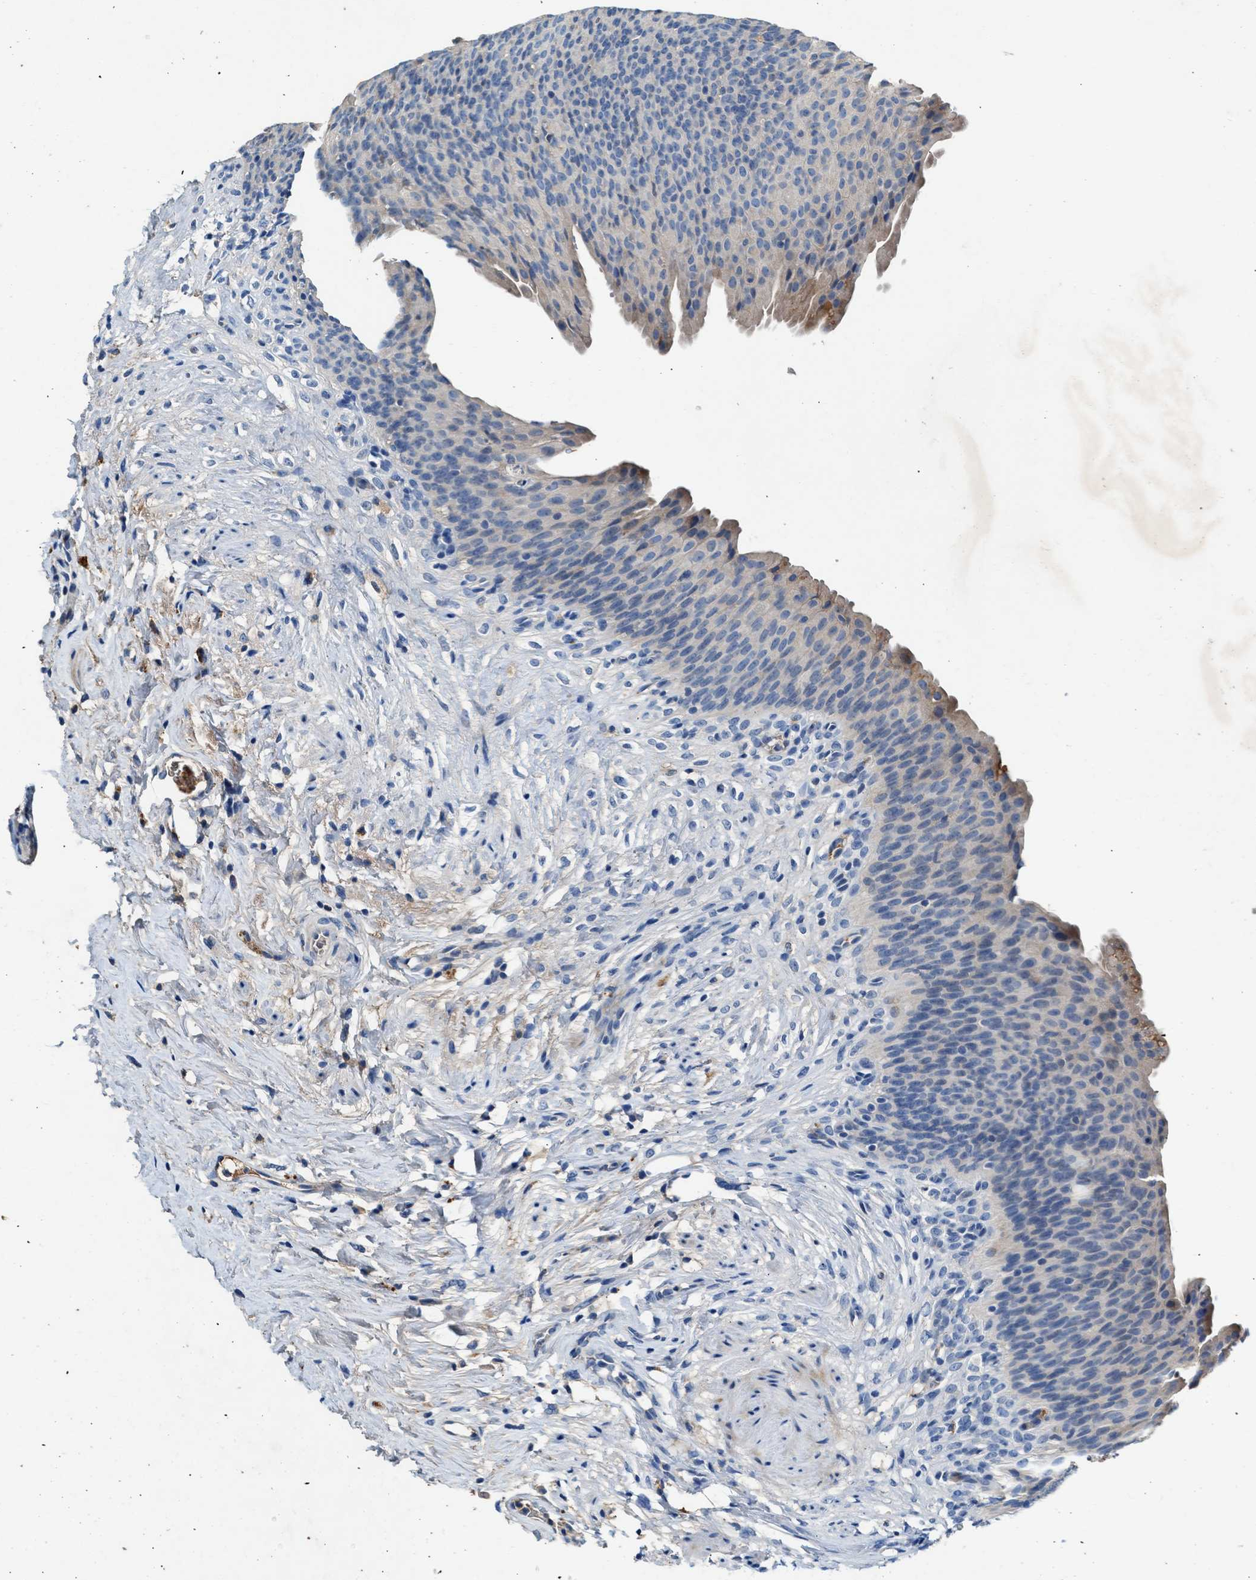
{"staining": {"intensity": "weak", "quantity": "<25%", "location": "cytoplasmic/membranous"}, "tissue": "urinary bladder", "cell_type": "Urothelial cells", "image_type": "normal", "snomed": [{"axis": "morphology", "description": "Normal tissue, NOS"}, {"axis": "topography", "description": "Urinary bladder"}], "caption": "Immunohistochemical staining of unremarkable human urinary bladder exhibits no significant expression in urothelial cells.", "gene": "RWDD2B", "patient": {"sex": "female", "age": 79}}